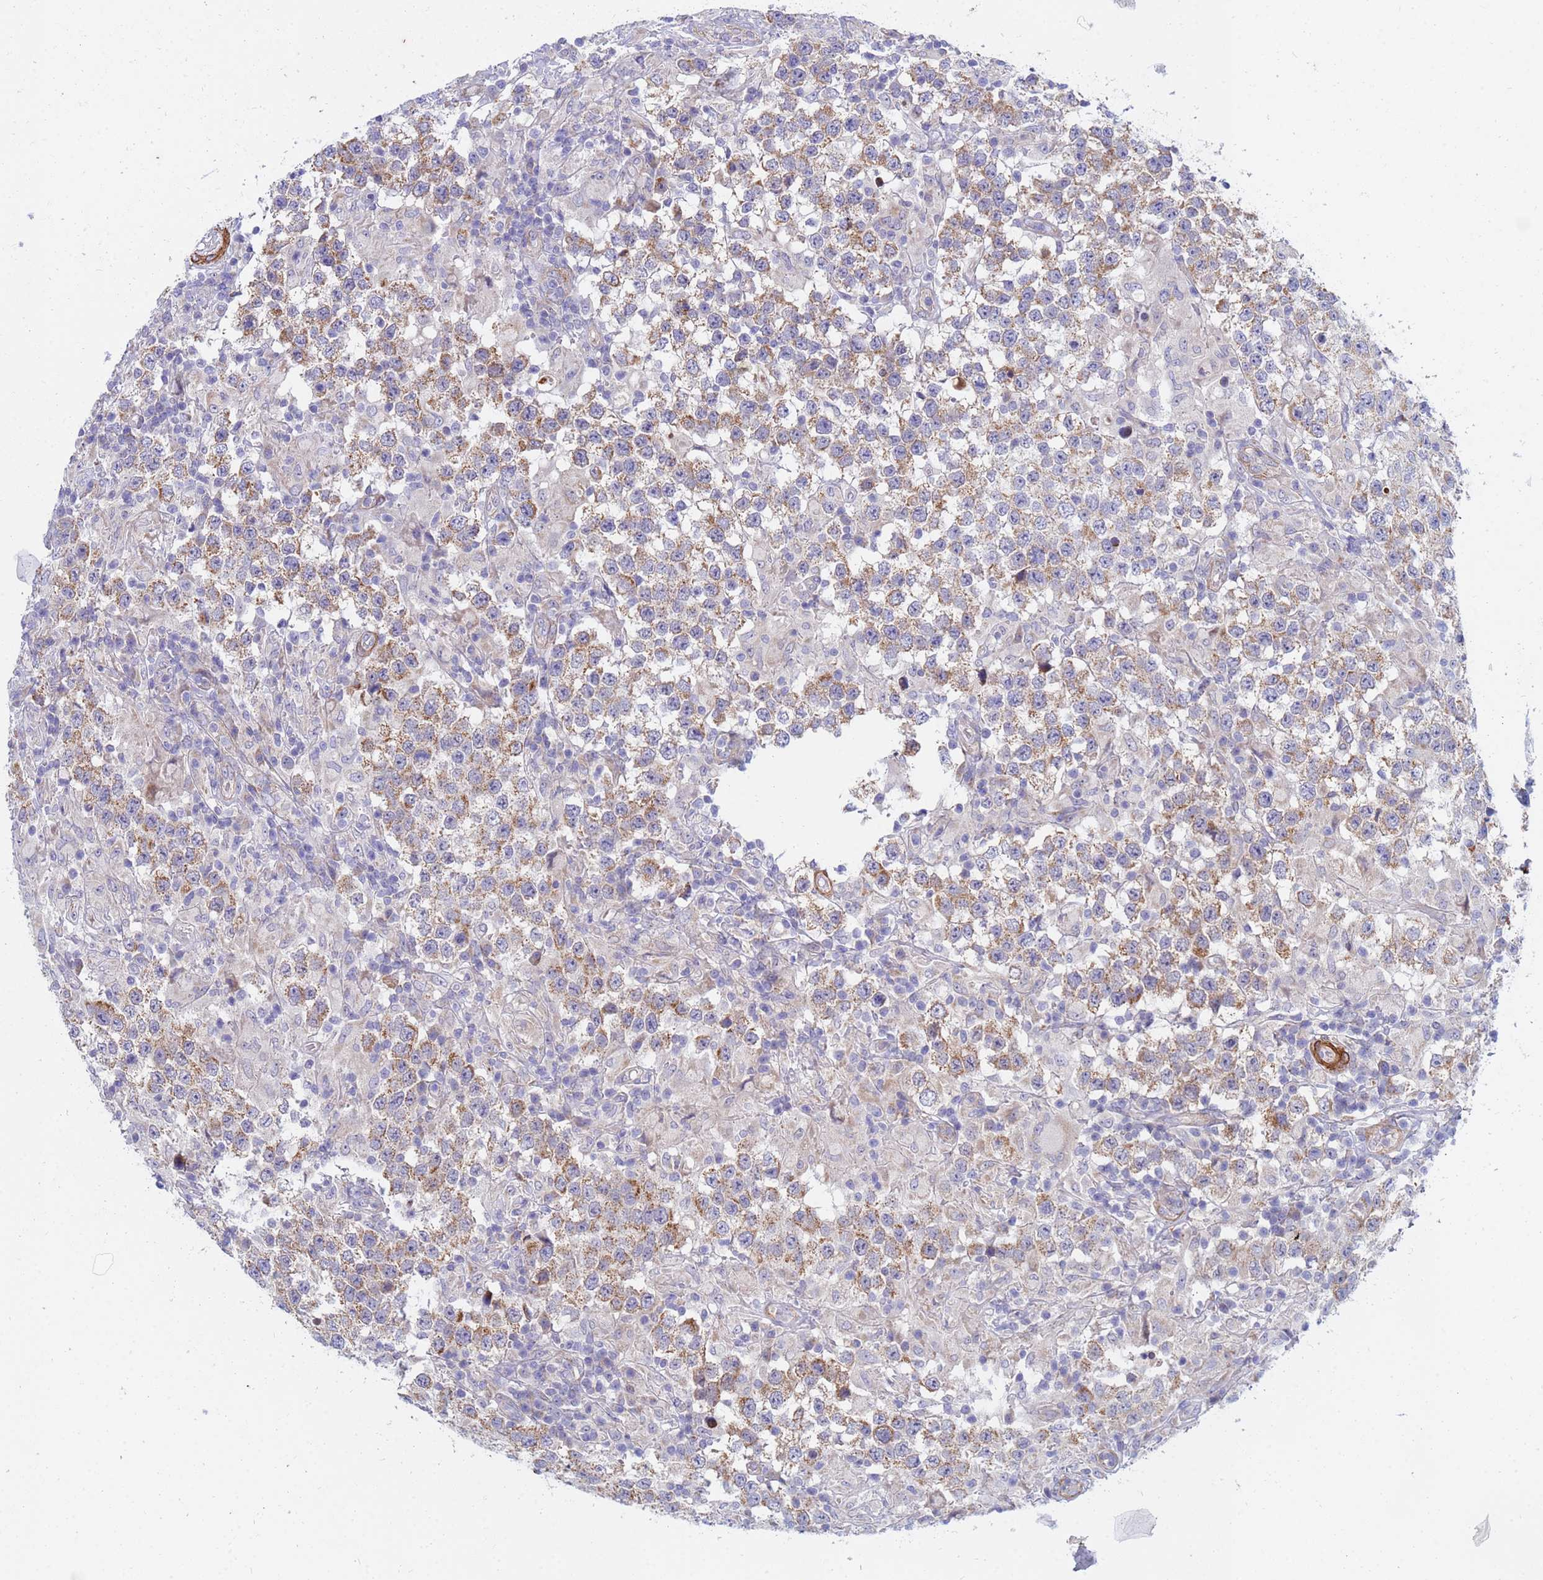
{"staining": {"intensity": "moderate", "quantity": ">75%", "location": "cytoplasmic/membranous"}, "tissue": "testis cancer", "cell_type": "Tumor cells", "image_type": "cancer", "snomed": [{"axis": "morphology", "description": "Seminoma, NOS"}, {"axis": "morphology", "description": "Carcinoma, Embryonal, NOS"}, {"axis": "topography", "description": "Testis"}], "caption": "The histopathology image reveals immunohistochemical staining of testis cancer. There is moderate cytoplasmic/membranous staining is identified in about >75% of tumor cells.", "gene": "SDR39U1", "patient": {"sex": "male", "age": 41}}